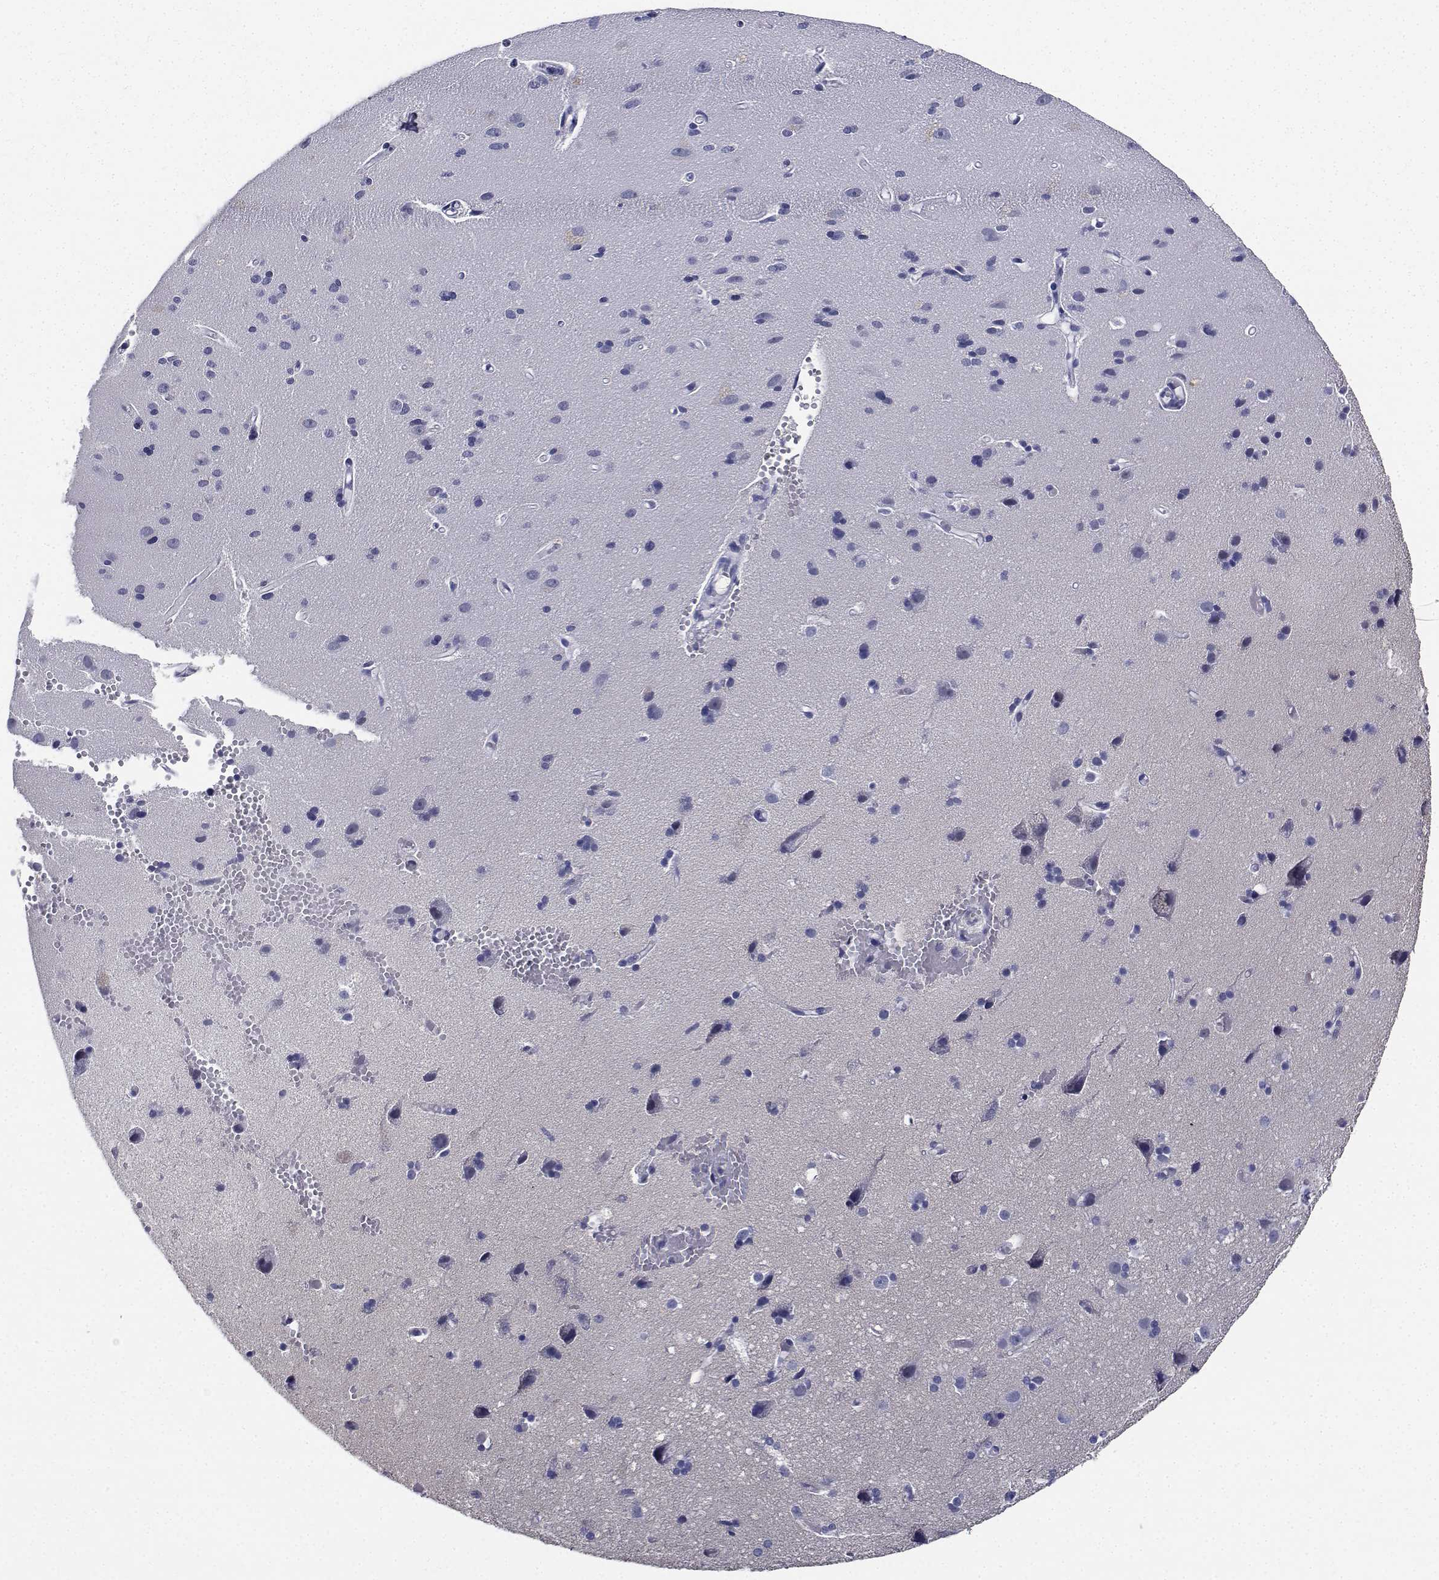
{"staining": {"intensity": "negative", "quantity": "none", "location": "none"}, "tissue": "cerebral cortex", "cell_type": "Endothelial cells", "image_type": "normal", "snomed": [{"axis": "morphology", "description": "Normal tissue, NOS"}, {"axis": "morphology", "description": "Glioma, malignant, High grade"}, {"axis": "topography", "description": "Cerebral cortex"}], "caption": "An image of cerebral cortex stained for a protein reveals no brown staining in endothelial cells.", "gene": "PLXNA4", "patient": {"sex": "male", "age": 71}}